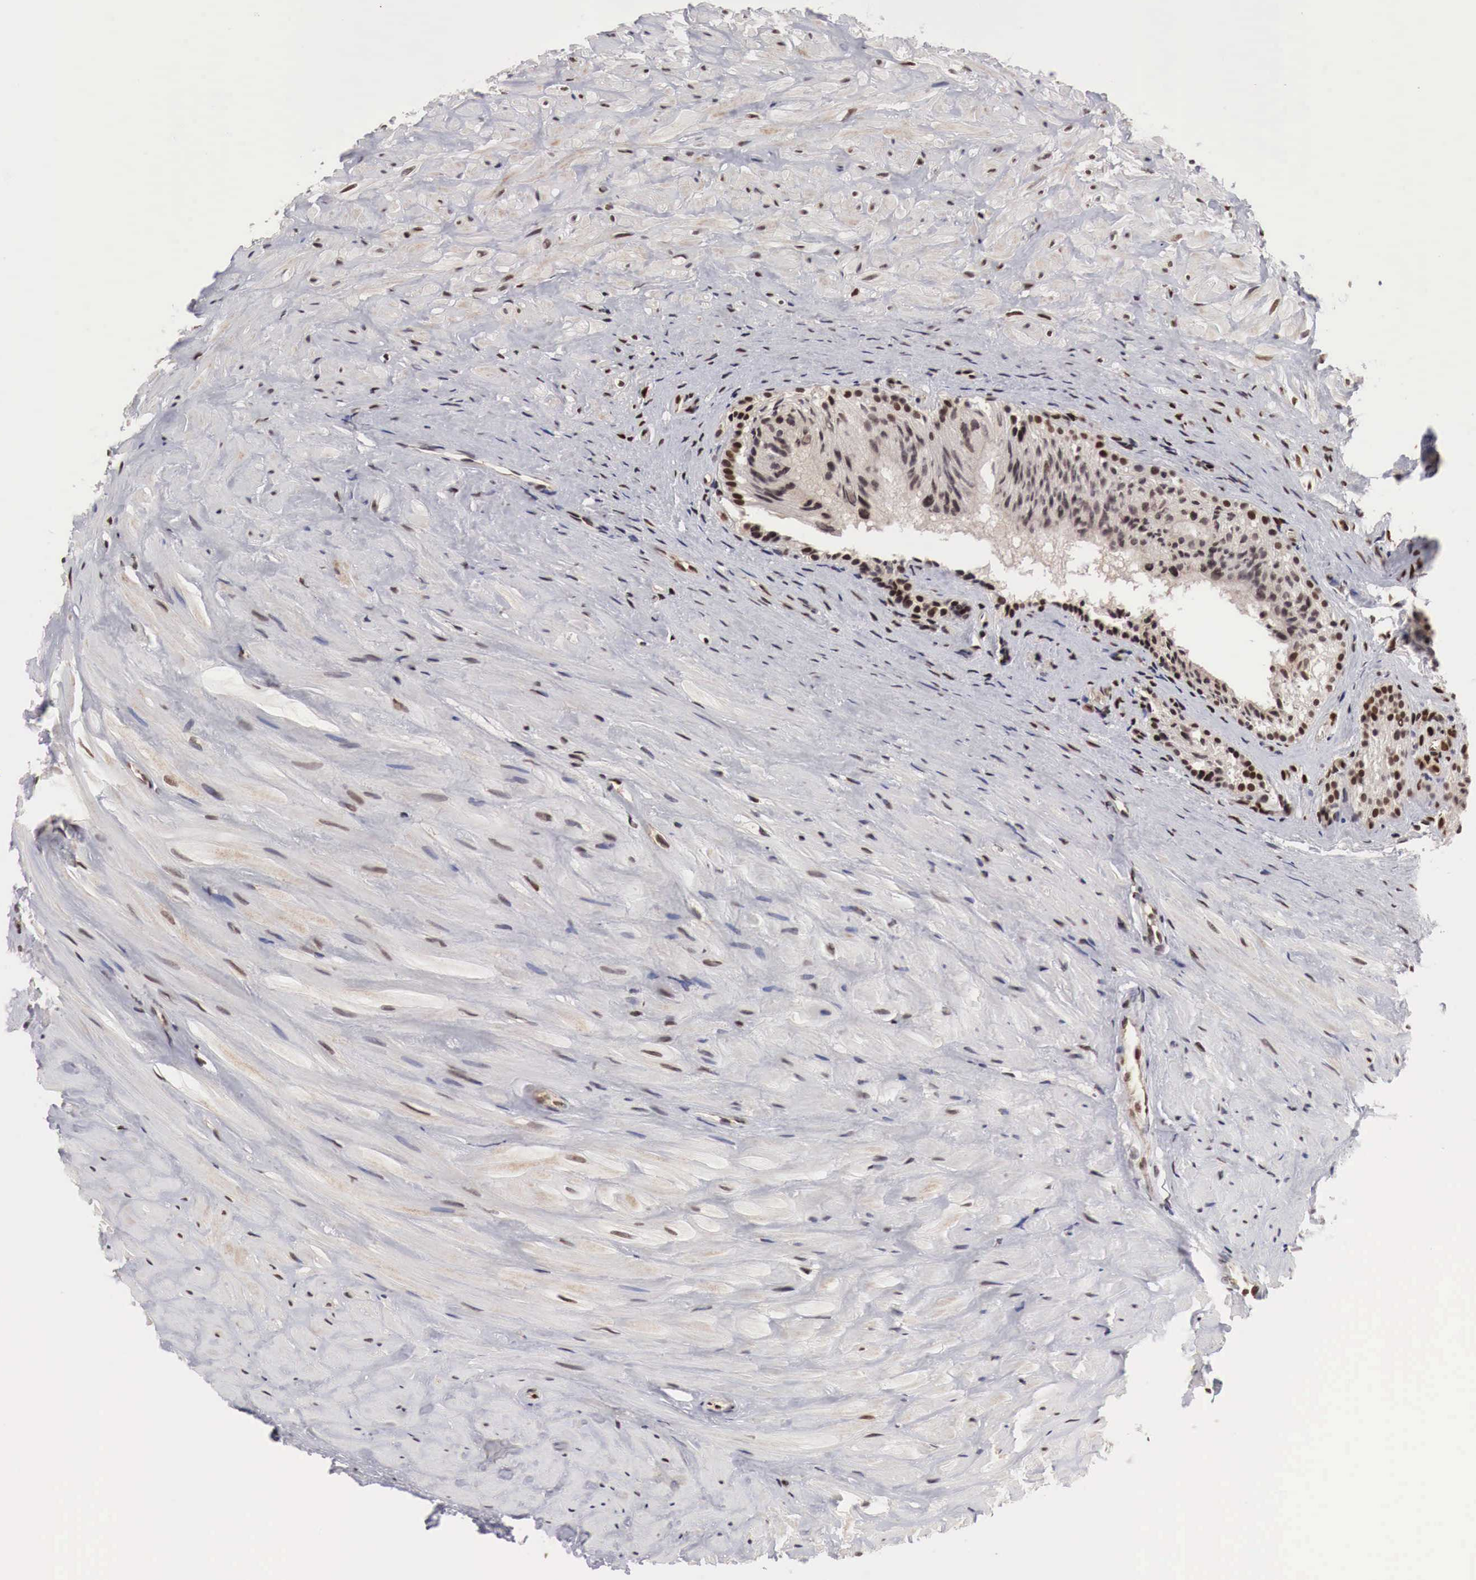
{"staining": {"intensity": "strong", "quantity": ">75%", "location": "nuclear"}, "tissue": "epididymis", "cell_type": "Glandular cells", "image_type": "normal", "snomed": [{"axis": "morphology", "description": "Normal tissue, NOS"}, {"axis": "topography", "description": "Epididymis"}], "caption": "High-magnification brightfield microscopy of normal epididymis stained with DAB (brown) and counterstained with hematoxylin (blue). glandular cells exhibit strong nuclear positivity is seen in approximately>75% of cells.", "gene": "DACH2", "patient": {"sex": "male", "age": 37}}